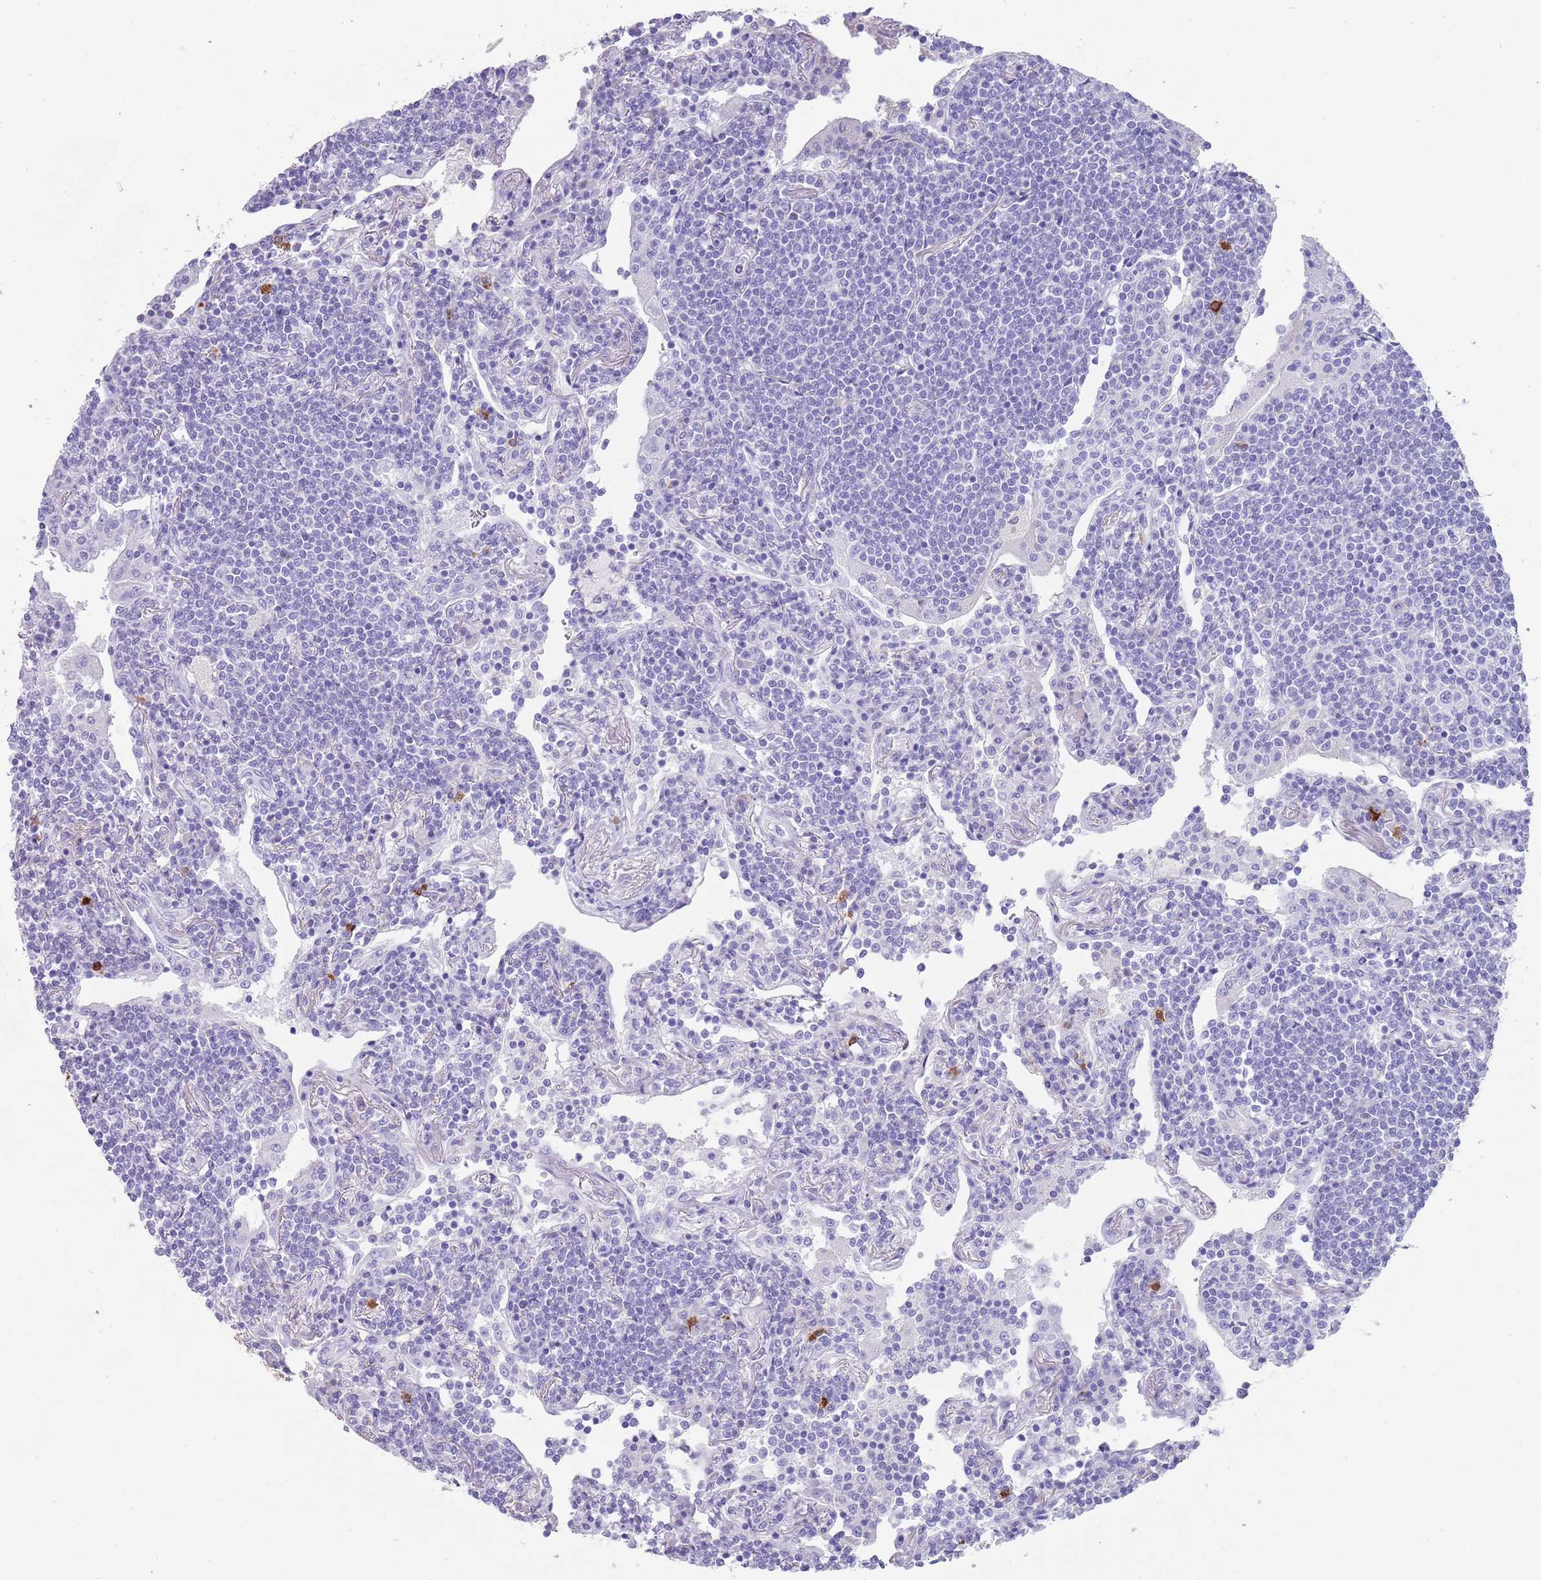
{"staining": {"intensity": "negative", "quantity": "none", "location": "none"}, "tissue": "lymphoma", "cell_type": "Tumor cells", "image_type": "cancer", "snomed": [{"axis": "morphology", "description": "Malignant lymphoma, non-Hodgkin's type, Low grade"}, {"axis": "topography", "description": "Lung"}], "caption": "Protein analysis of low-grade malignant lymphoma, non-Hodgkin's type exhibits no significant positivity in tumor cells.", "gene": "MYADML2", "patient": {"sex": "female", "age": 71}}